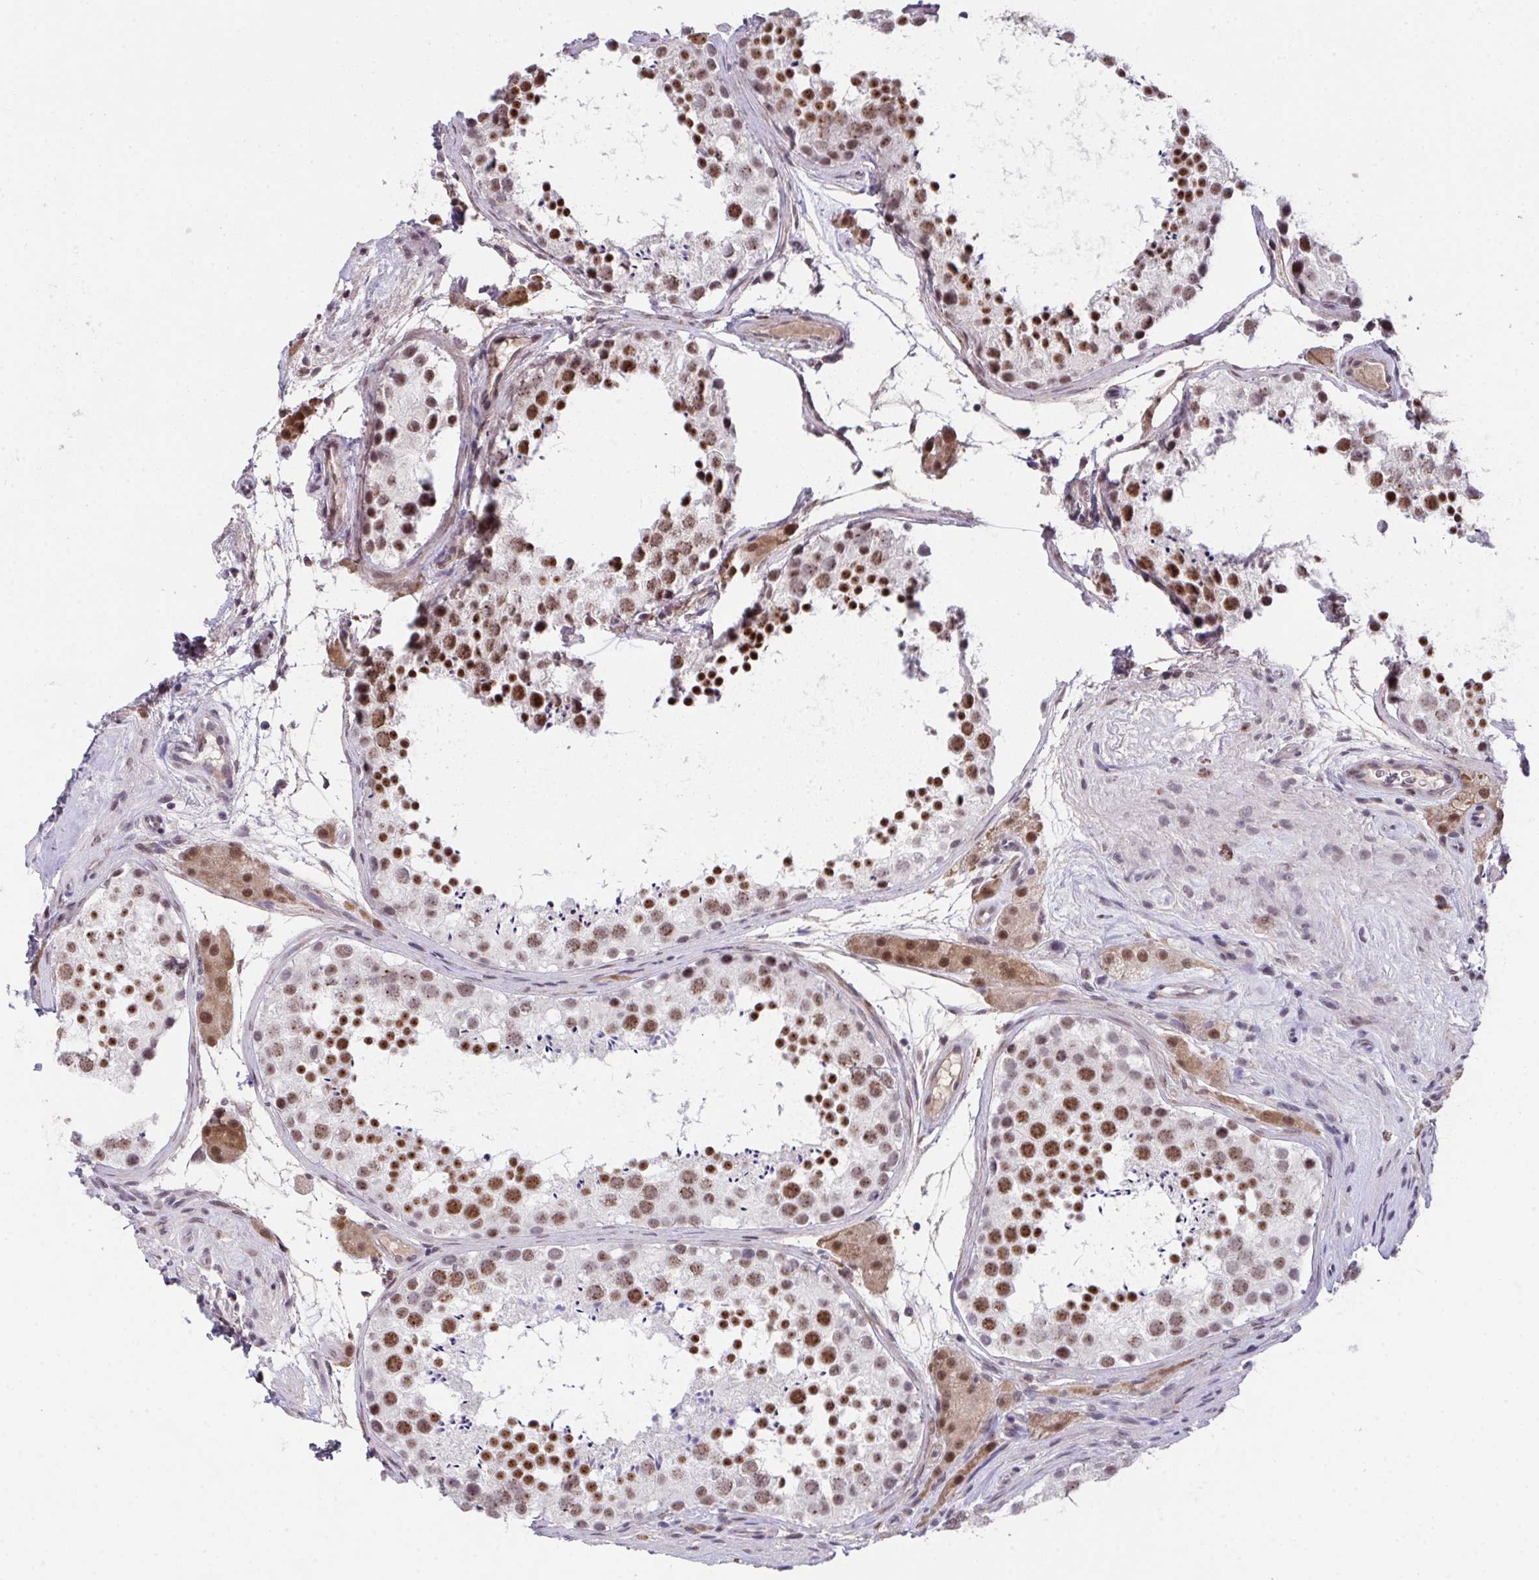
{"staining": {"intensity": "moderate", "quantity": ">75%", "location": "nuclear"}, "tissue": "testis", "cell_type": "Cells in seminiferous ducts", "image_type": "normal", "snomed": [{"axis": "morphology", "description": "Normal tissue, NOS"}, {"axis": "topography", "description": "Testis"}], "caption": "This is an image of immunohistochemistry (IHC) staining of normal testis, which shows moderate staining in the nuclear of cells in seminiferous ducts.", "gene": "RBBP6", "patient": {"sex": "male", "age": 41}}